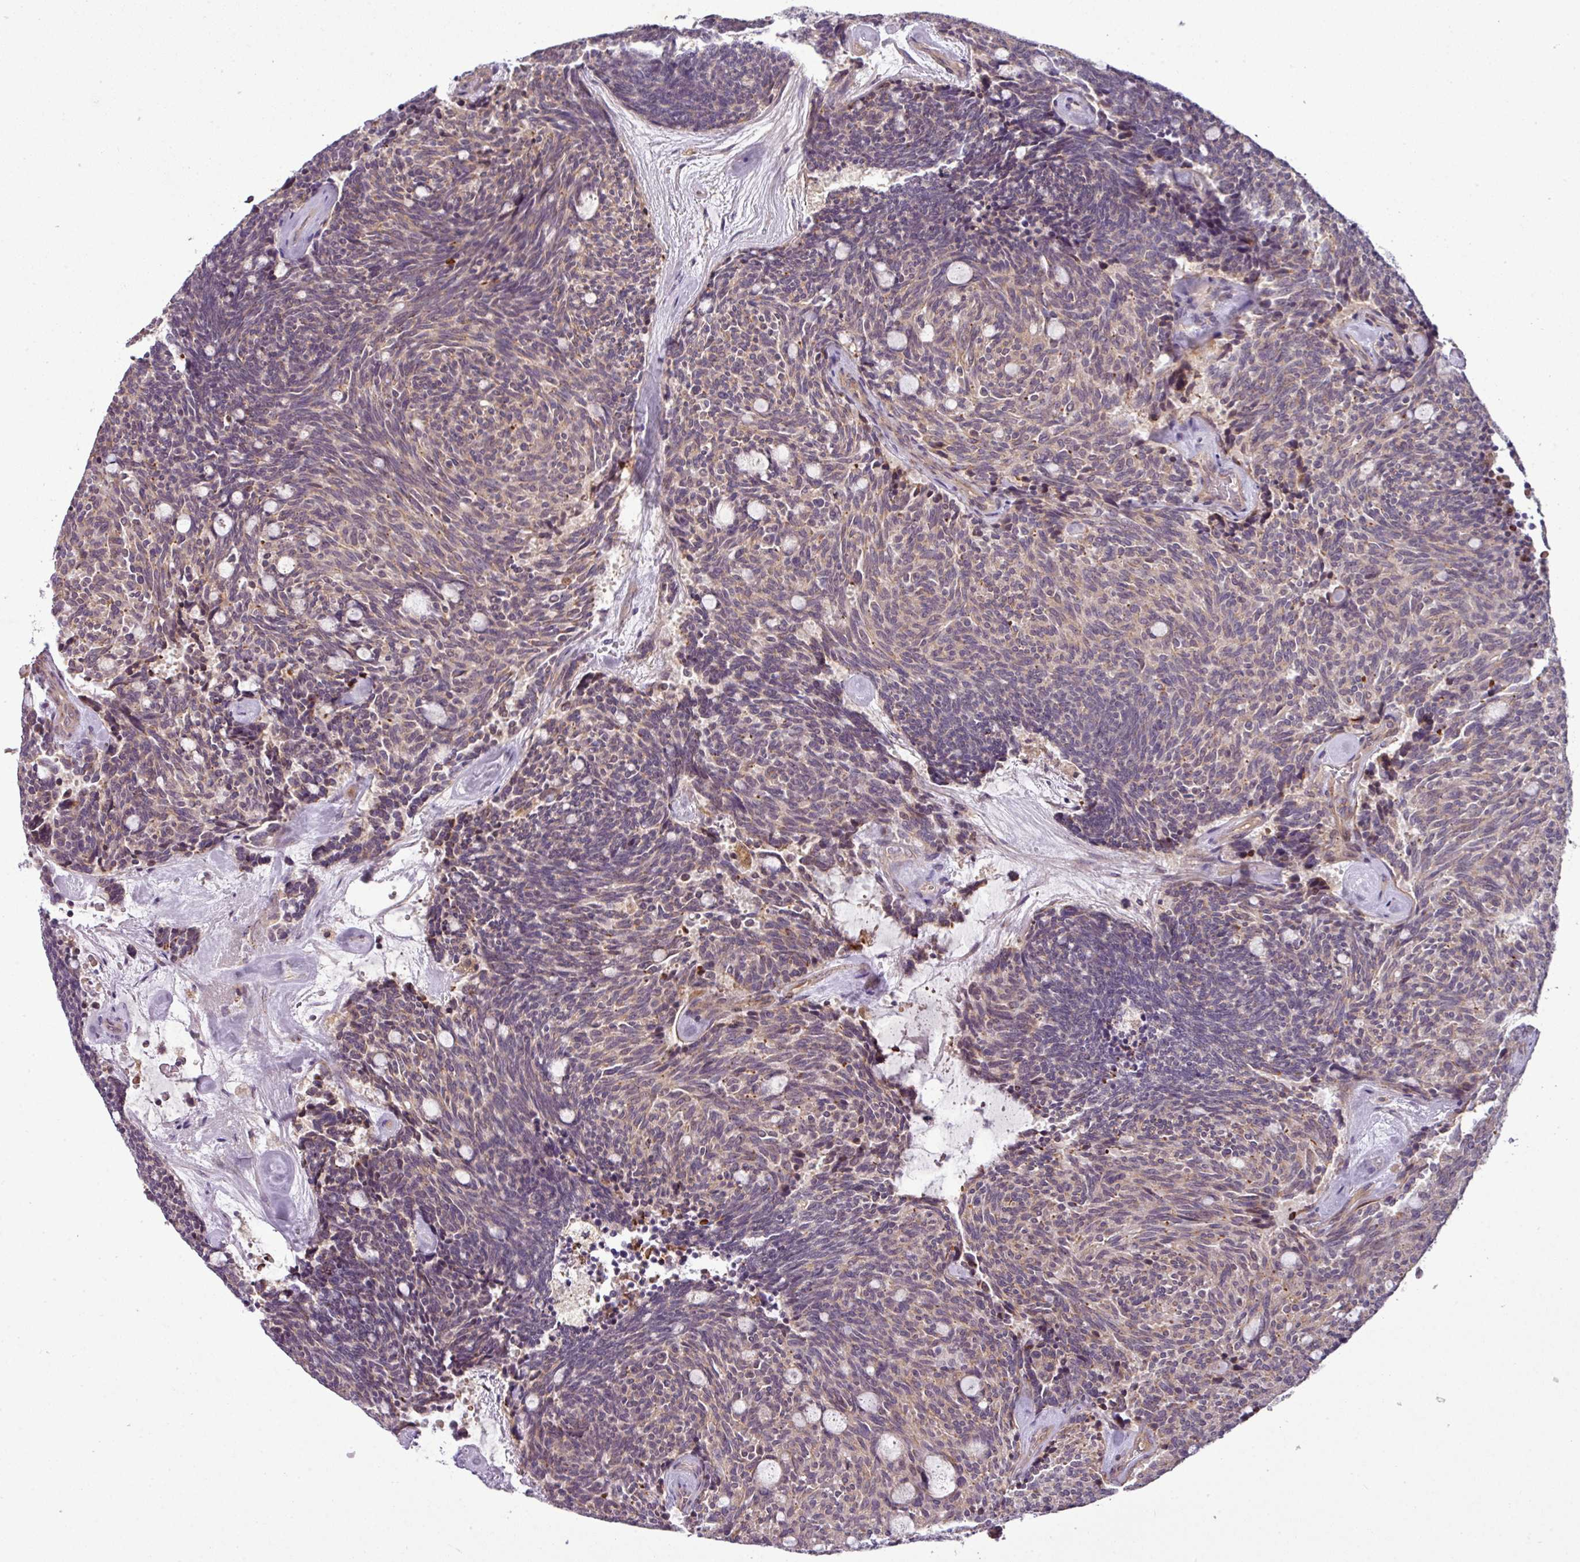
{"staining": {"intensity": "weak", "quantity": "<25%", "location": "cytoplasmic/membranous"}, "tissue": "carcinoid", "cell_type": "Tumor cells", "image_type": "cancer", "snomed": [{"axis": "morphology", "description": "Carcinoid, malignant, NOS"}, {"axis": "topography", "description": "Pancreas"}], "caption": "Immunohistochemistry photomicrograph of human malignant carcinoid stained for a protein (brown), which reveals no positivity in tumor cells. Nuclei are stained in blue.", "gene": "ZNF35", "patient": {"sex": "female", "age": 54}}